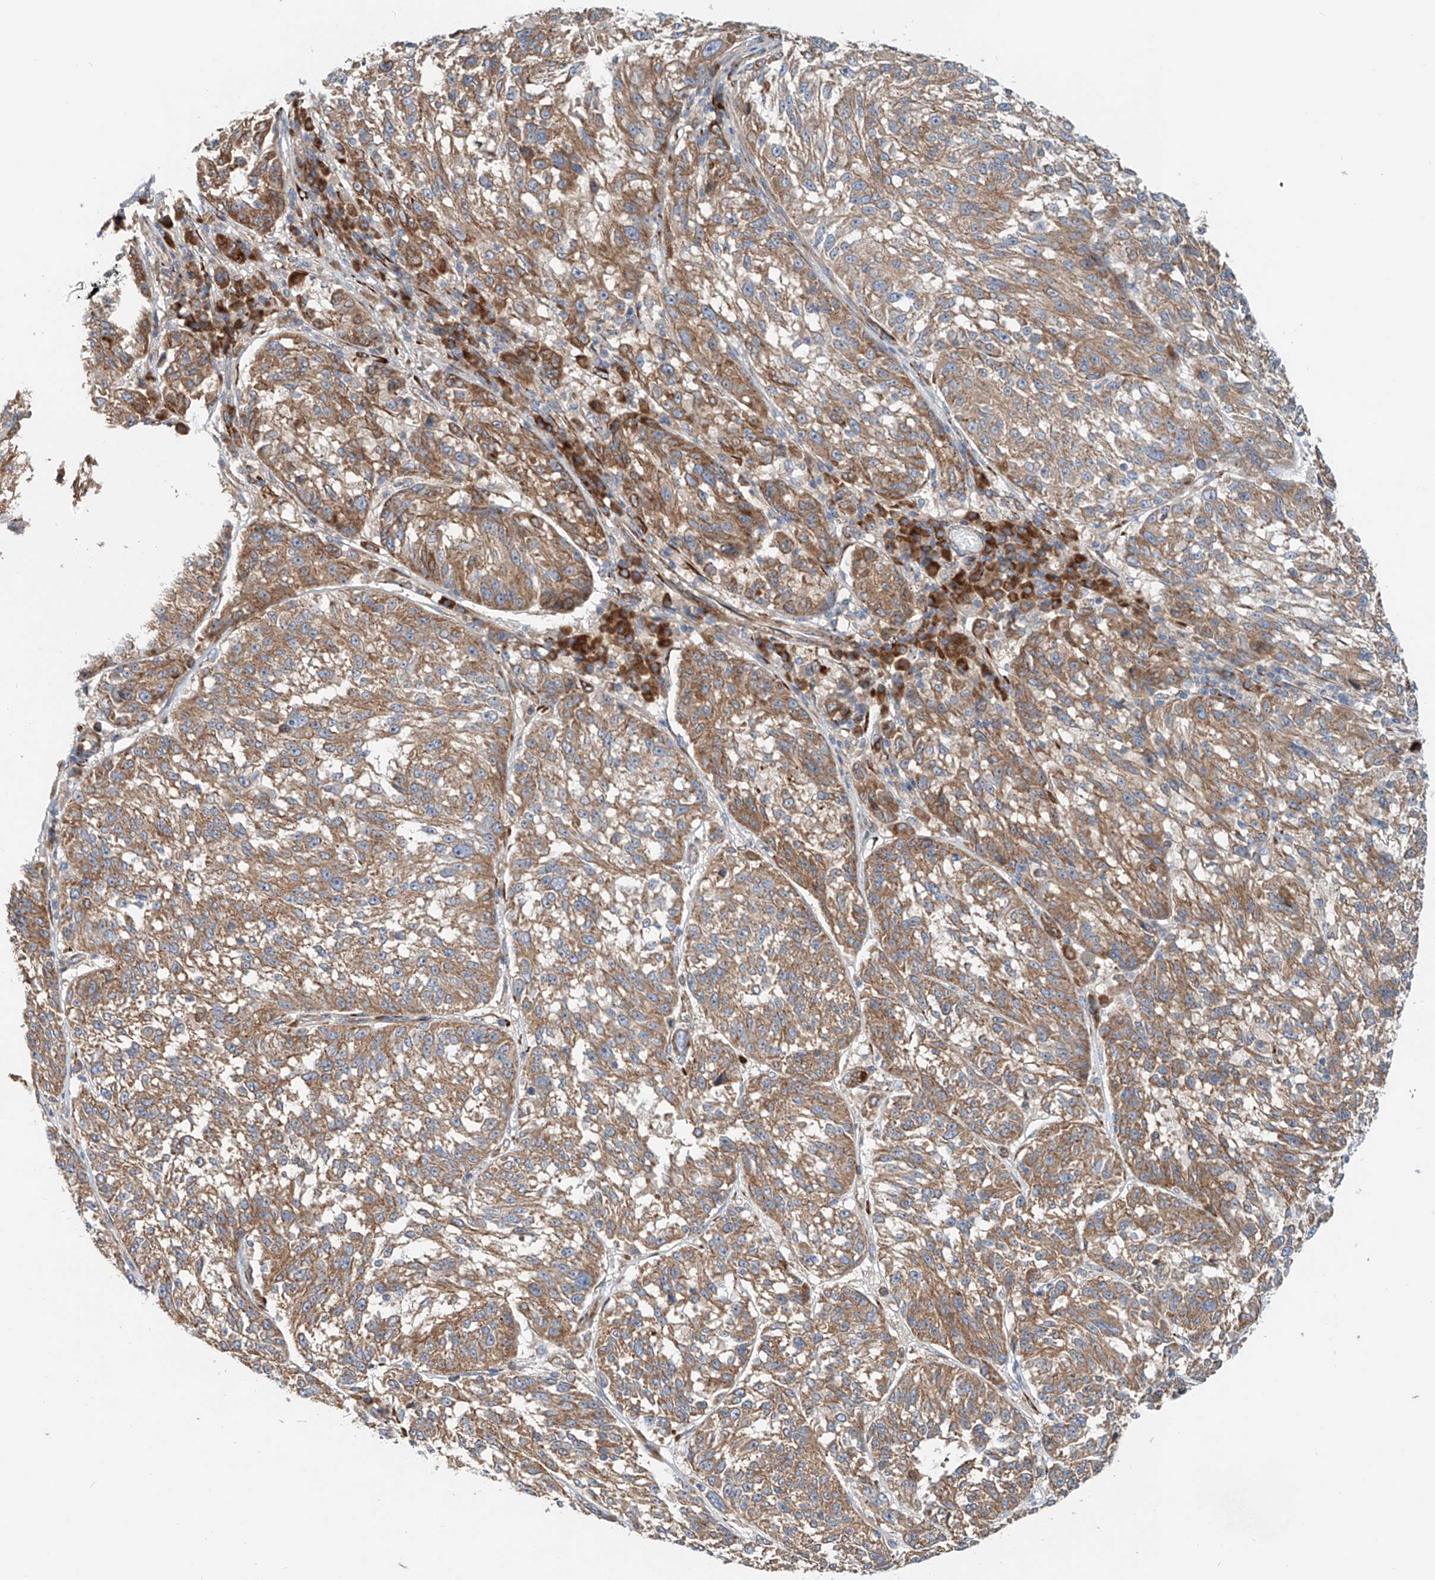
{"staining": {"intensity": "moderate", "quantity": ">75%", "location": "cytoplasmic/membranous"}, "tissue": "melanoma", "cell_type": "Tumor cells", "image_type": "cancer", "snomed": [{"axis": "morphology", "description": "Malignant melanoma, NOS"}, {"axis": "topography", "description": "Skin"}], "caption": "This histopathology image displays IHC staining of melanoma, with medium moderate cytoplasmic/membranous staining in about >75% of tumor cells.", "gene": "SNAP29", "patient": {"sex": "male", "age": 53}}